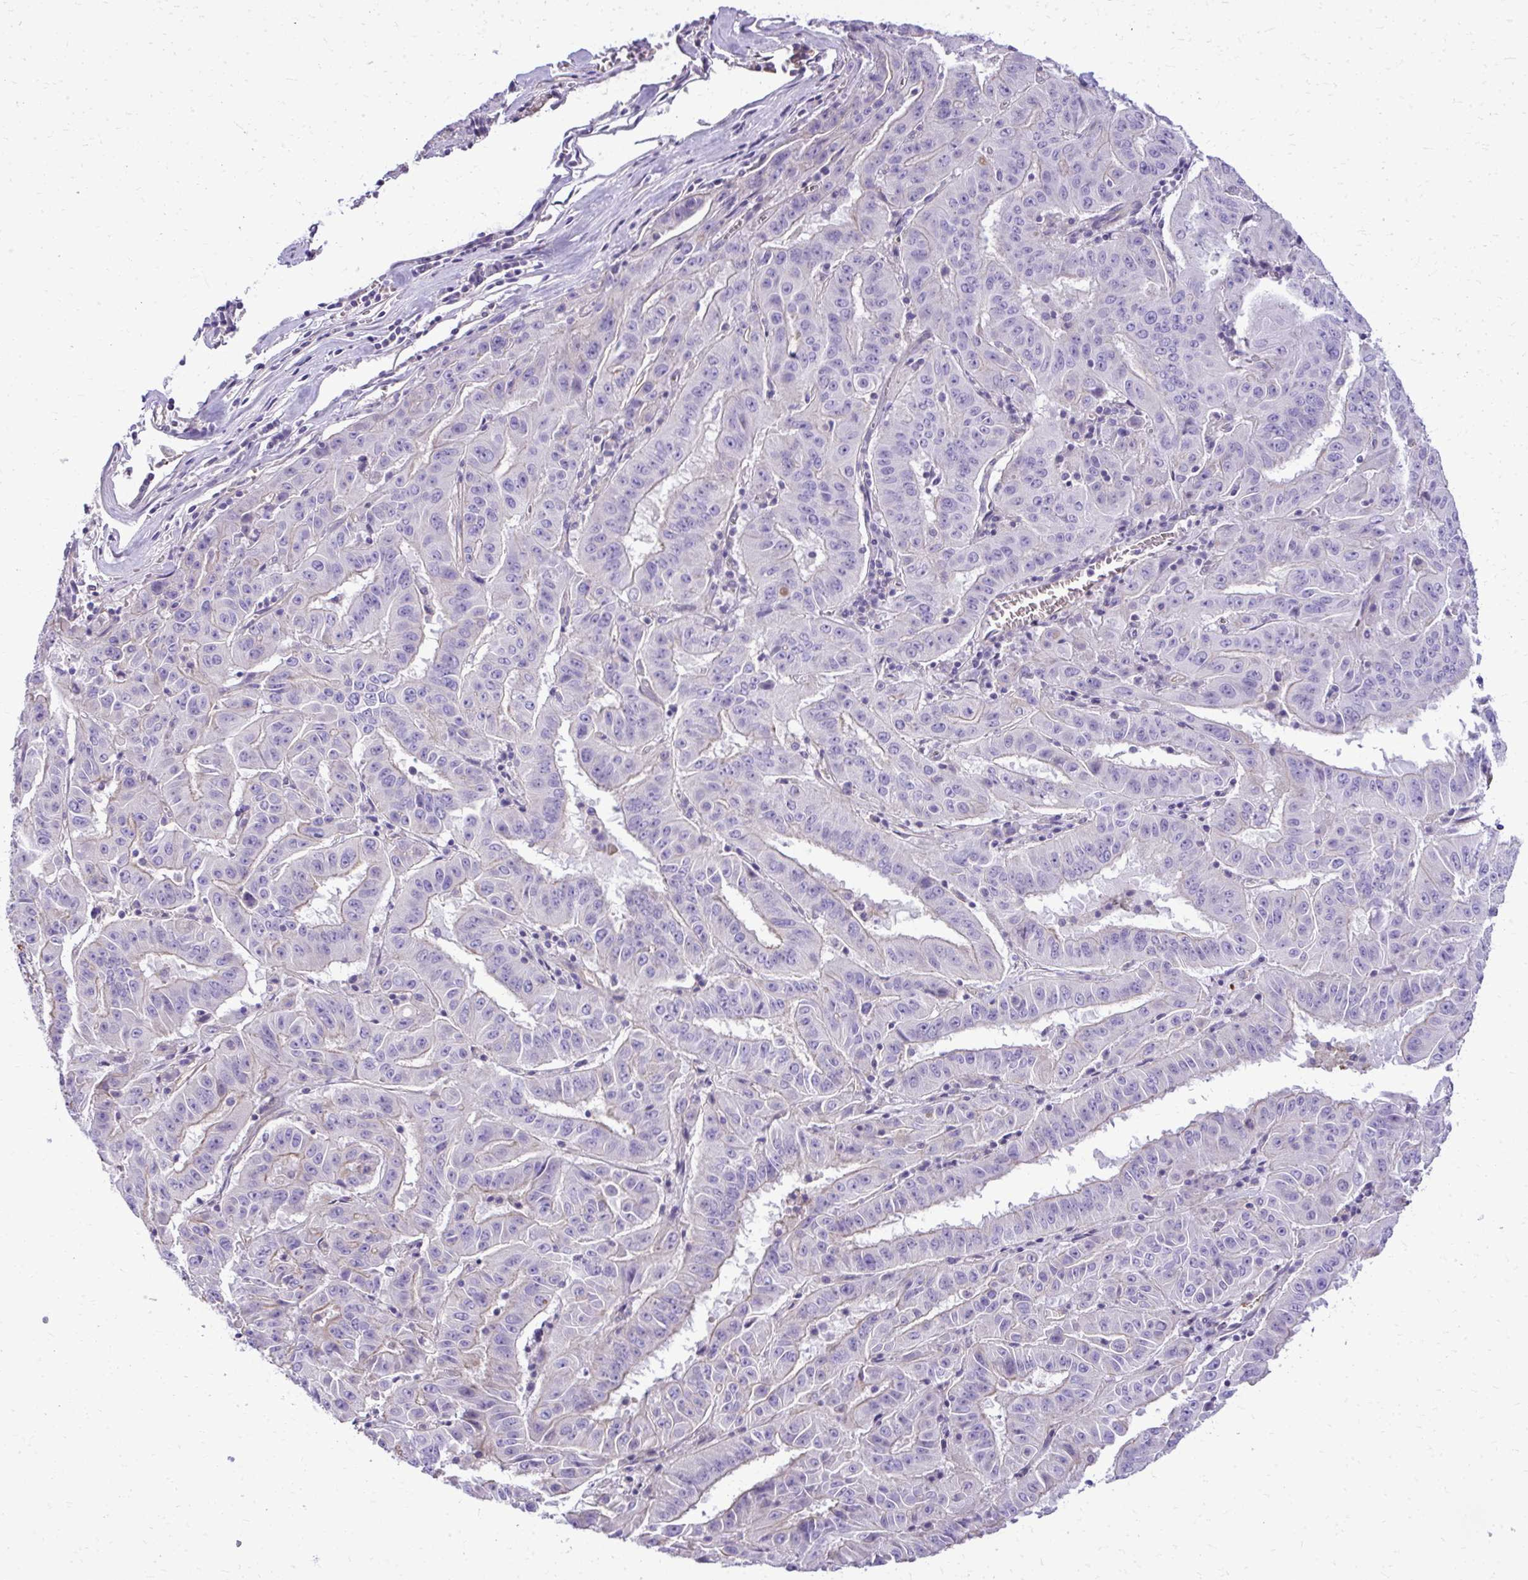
{"staining": {"intensity": "weak", "quantity": "<25%", "location": "cytoplasmic/membranous"}, "tissue": "pancreatic cancer", "cell_type": "Tumor cells", "image_type": "cancer", "snomed": [{"axis": "morphology", "description": "Adenocarcinoma, NOS"}, {"axis": "topography", "description": "Pancreas"}], "caption": "Adenocarcinoma (pancreatic) was stained to show a protein in brown. There is no significant staining in tumor cells.", "gene": "RUNDC3B", "patient": {"sex": "male", "age": 63}}